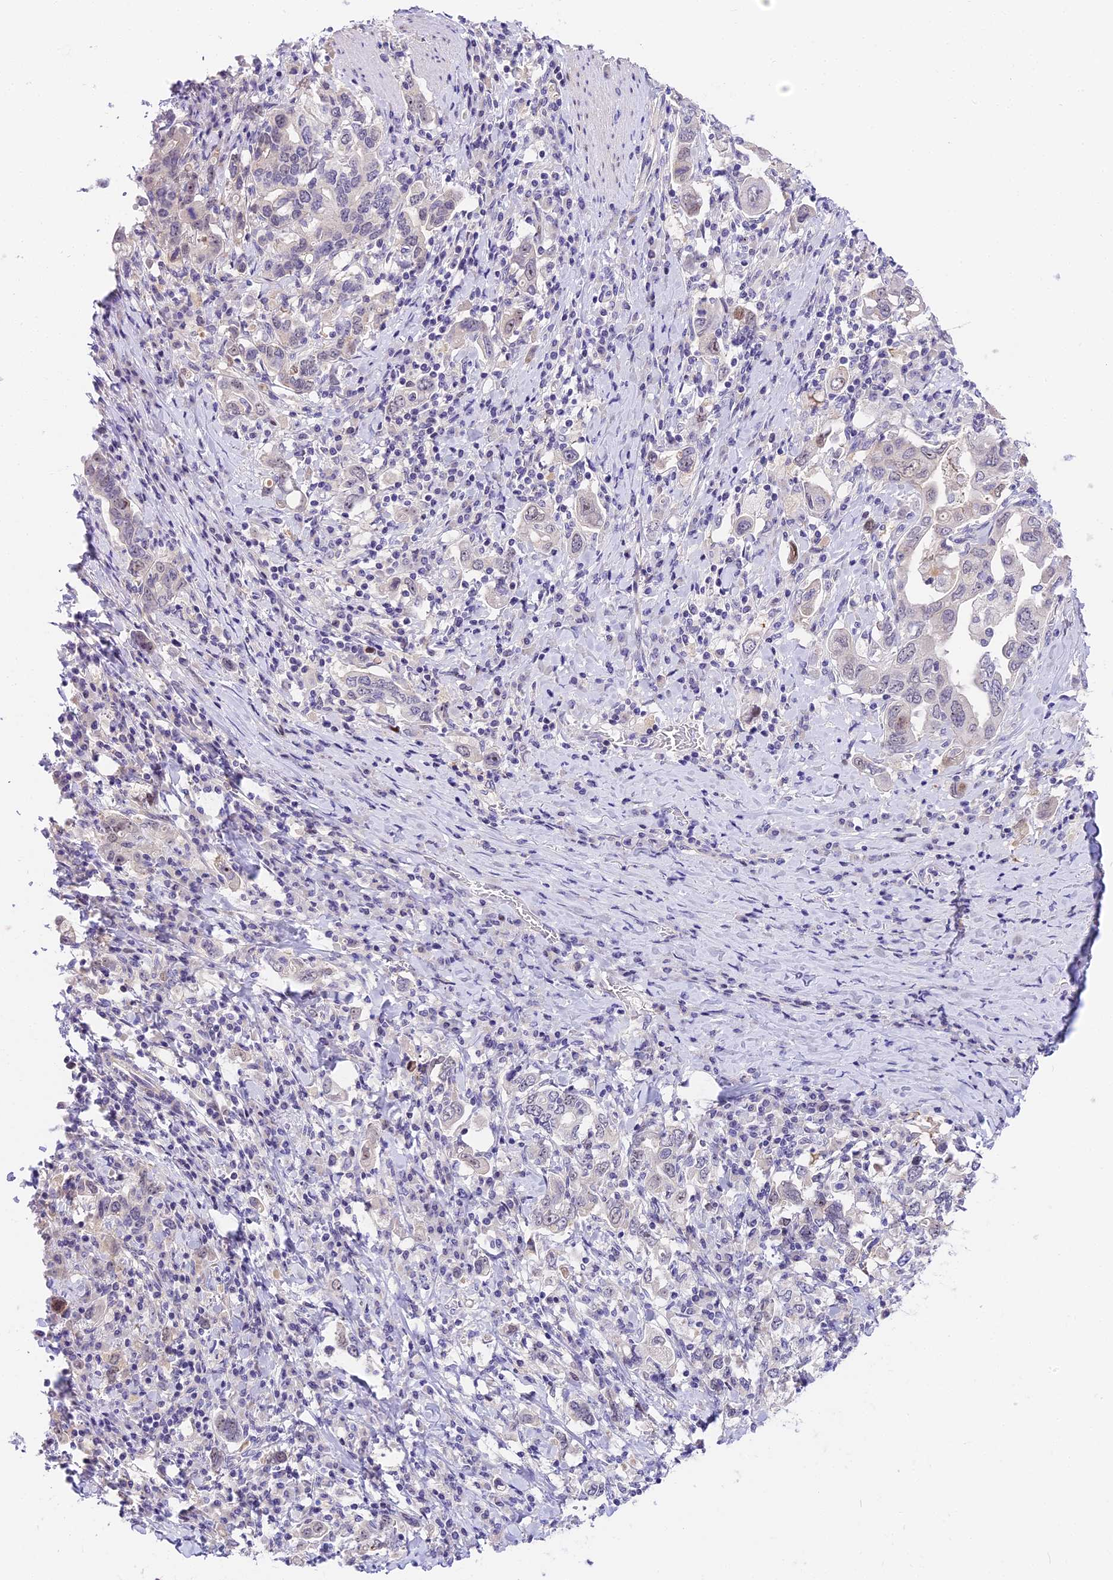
{"staining": {"intensity": "negative", "quantity": "none", "location": "none"}, "tissue": "stomach cancer", "cell_type": "Tumor cells", "image_type": "cancer", "snomed": [{"axis": "morphology", "description": "Adenocarcinoma, NOS"}, {"axis": "topography", "description": "Stomach, upper"}, {"axis": "topography", "description": "Stomach"}], "caption": "Immunohistochemistry histopathology image of neoplastic tissue: human stomach adenocarcinoma stained with DAB demonstrates no significant protein expression in tumor cells.", "gene": "MIDN", "patient": {"sex": "male", "age": 62}}